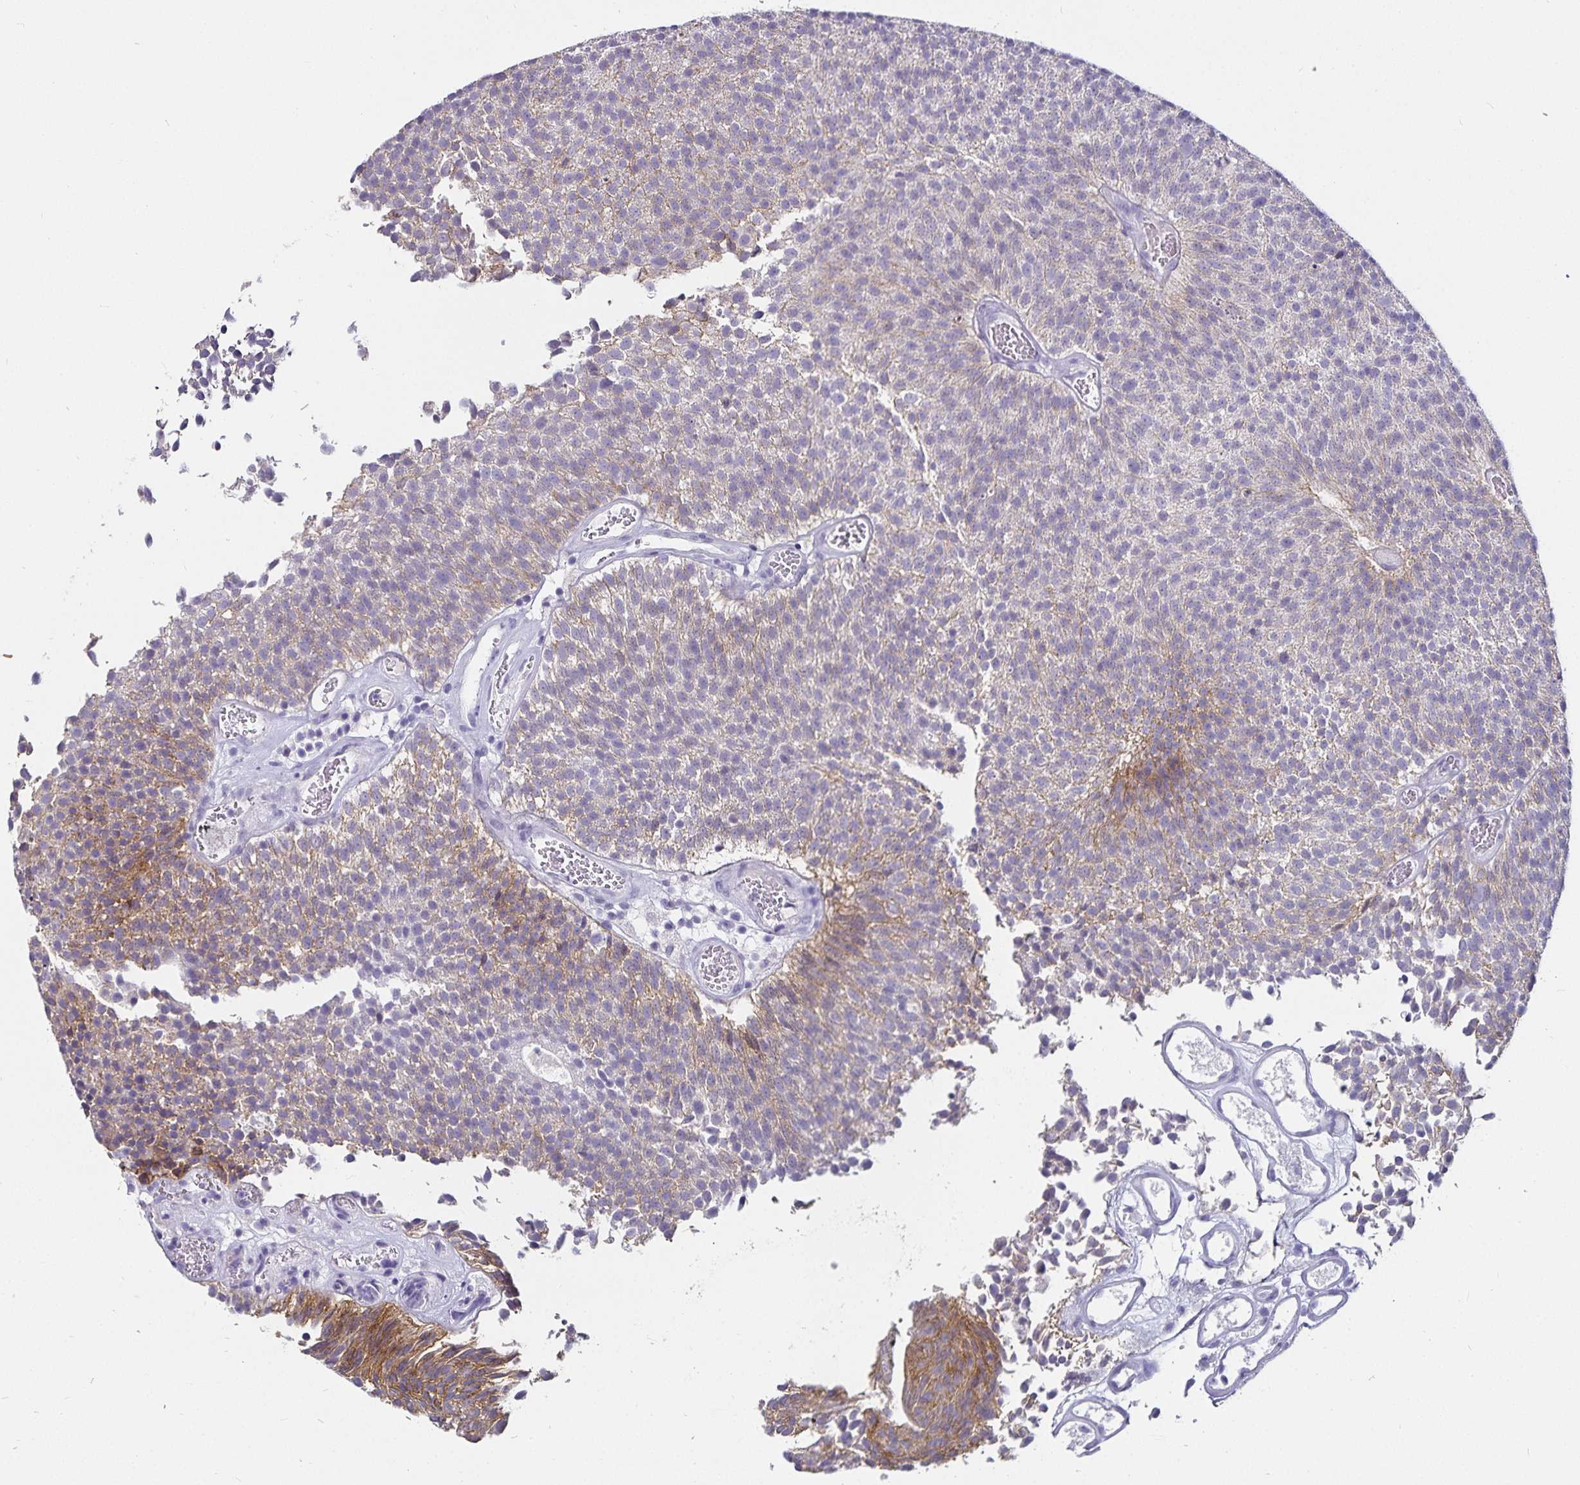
{"staining": {"intensity": "weak", "quantity": "25%-75%", "location": "cytoplasmic/membranous"}, "tissue": "urothelial cancer", "cell_type": "Tumor cells", "image_type": "cancer", "snomed": [{"axis": "morphology", "description": "Urothelial carcinoma, Low grade"}, {"axis": "topography", "description": "Urinary bladder"}], "caption": "IHC photomicrograph of neoplastic tissue: urothelial carcinoma (low-grade) stained using immunohistochemistry (IHC) displays low levels of weak protein expression localized specifically in the cytoplasmic/membranous of tumor cells, appearing as a cytoplasmic/membranous brown color.", "gene": "CA12", "patient": {"sex": "female", "age": 79}}